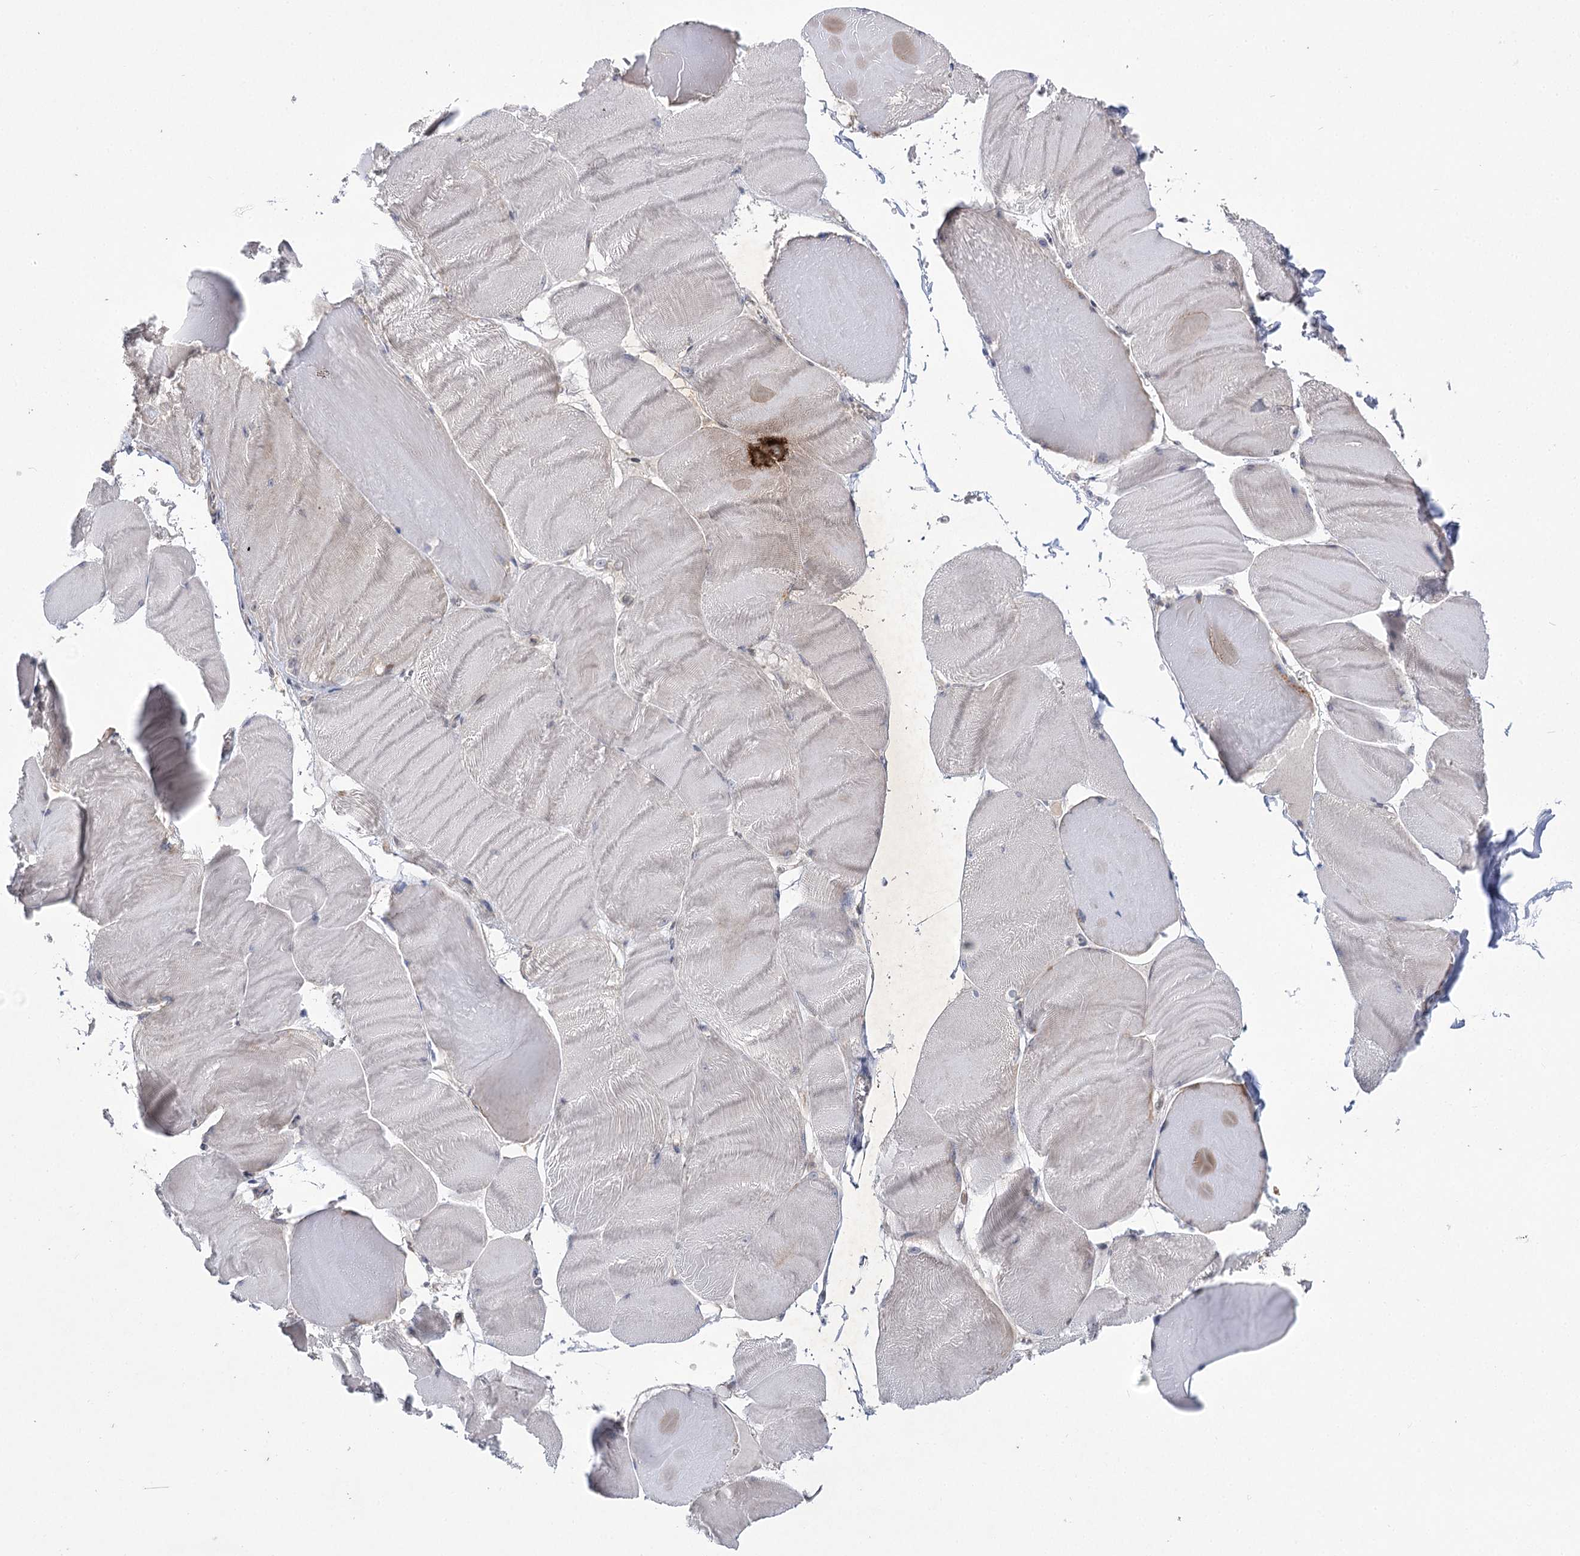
{"staining": {"intensity": "negative", "quantity": "none", "location": "none"}, "tissue": "skeletal muscle", "cell_type": "Myocytes", "image_type": "normal", "snomed": [{"axis": "morphology", "description": "Normal tissue, NOS"}, {"axis": "morphology", "description": "Basal cell carcinoma"}, {"axis": "topography", "description": "Skeletal muscle"}], "caption": "Protein analysis of normal skeletal muscle reveals no significant positivity in myocytes. The staining is performed using DAB brown chromogen with nuclei counter-stained in using hematoxylin.", "gene": "AURKC", "patient": {"sex": "female", "age": 64}}